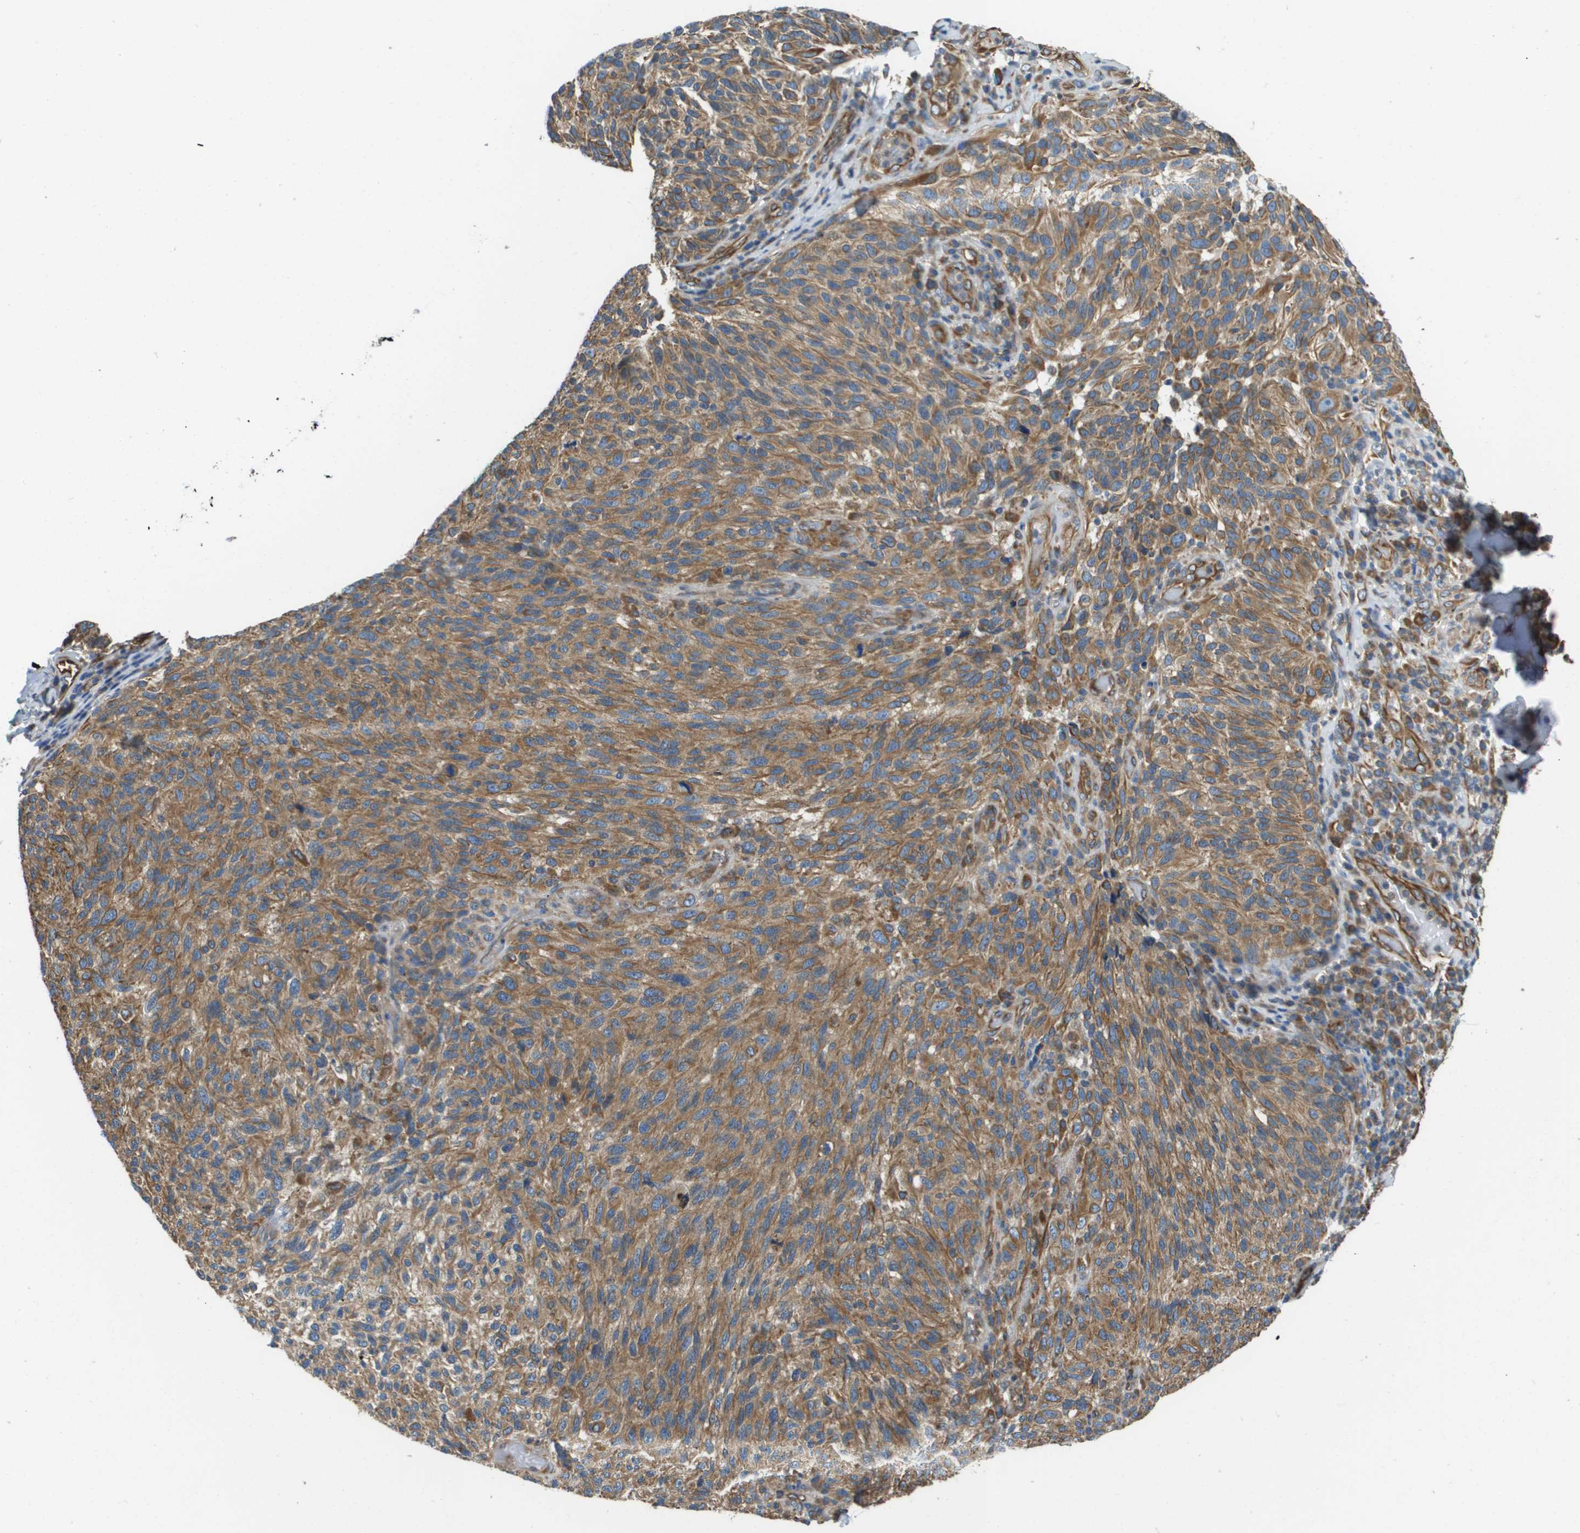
{"staining": {"intensity": "moderate", "quantity": ">75%", "location": "cytoplasmic/membranous"}, "tissue": "melanoma", "cell_type": "Tumor cells", "image_type": "cancer", "snomed": [{"axis": "morphology", "description": "Malignant melanoma, NOS"}, {"axis": "topography", "description": "Skin"}], "caption": "Human malignant melanoma stained with a protein marker displays moderate staining in tumor cells.", "gene": "HSD17B12", "patient": {"sex": "female", "age": 73}}